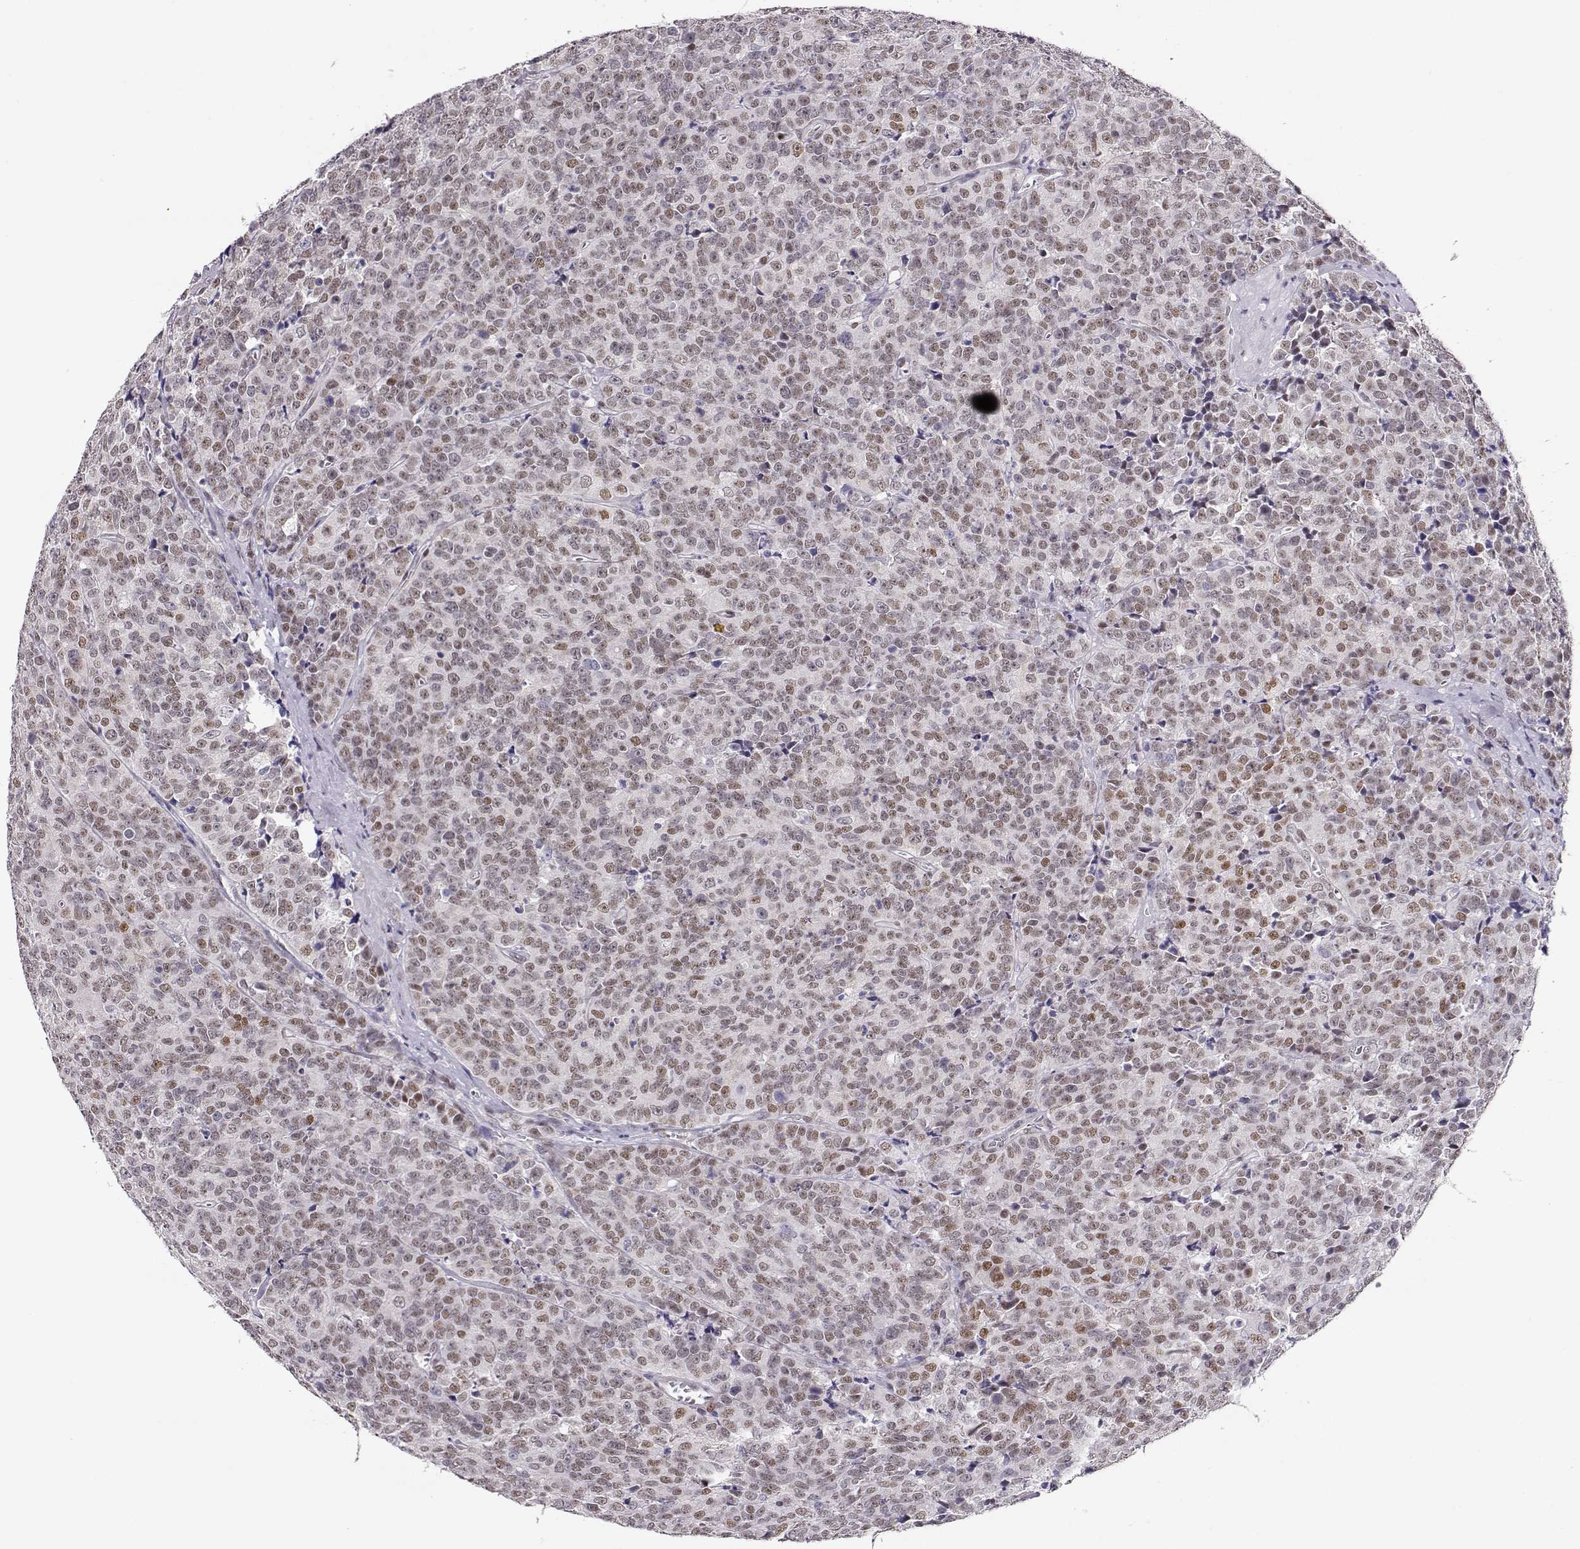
{"staining": {"intensity": "weak", "quantity": "25%-75%", "location": "nuclear"}, "tissue": "prostate cancer", "cell_type": "Tumor cells", "image_type": "cancer", "snomed": [{"axis": "morphology", "description": "Adenocarcinoma, NOS"}, {"axis": "topography", "description": "Prostate"}], "caption": "Protein staining displays weak nuclear staining in approximately 25%-75% of tumor cells in prostate adenocarcinoma.", "gene": "POLI", "patient": {"sex": "male", "age": 67}}